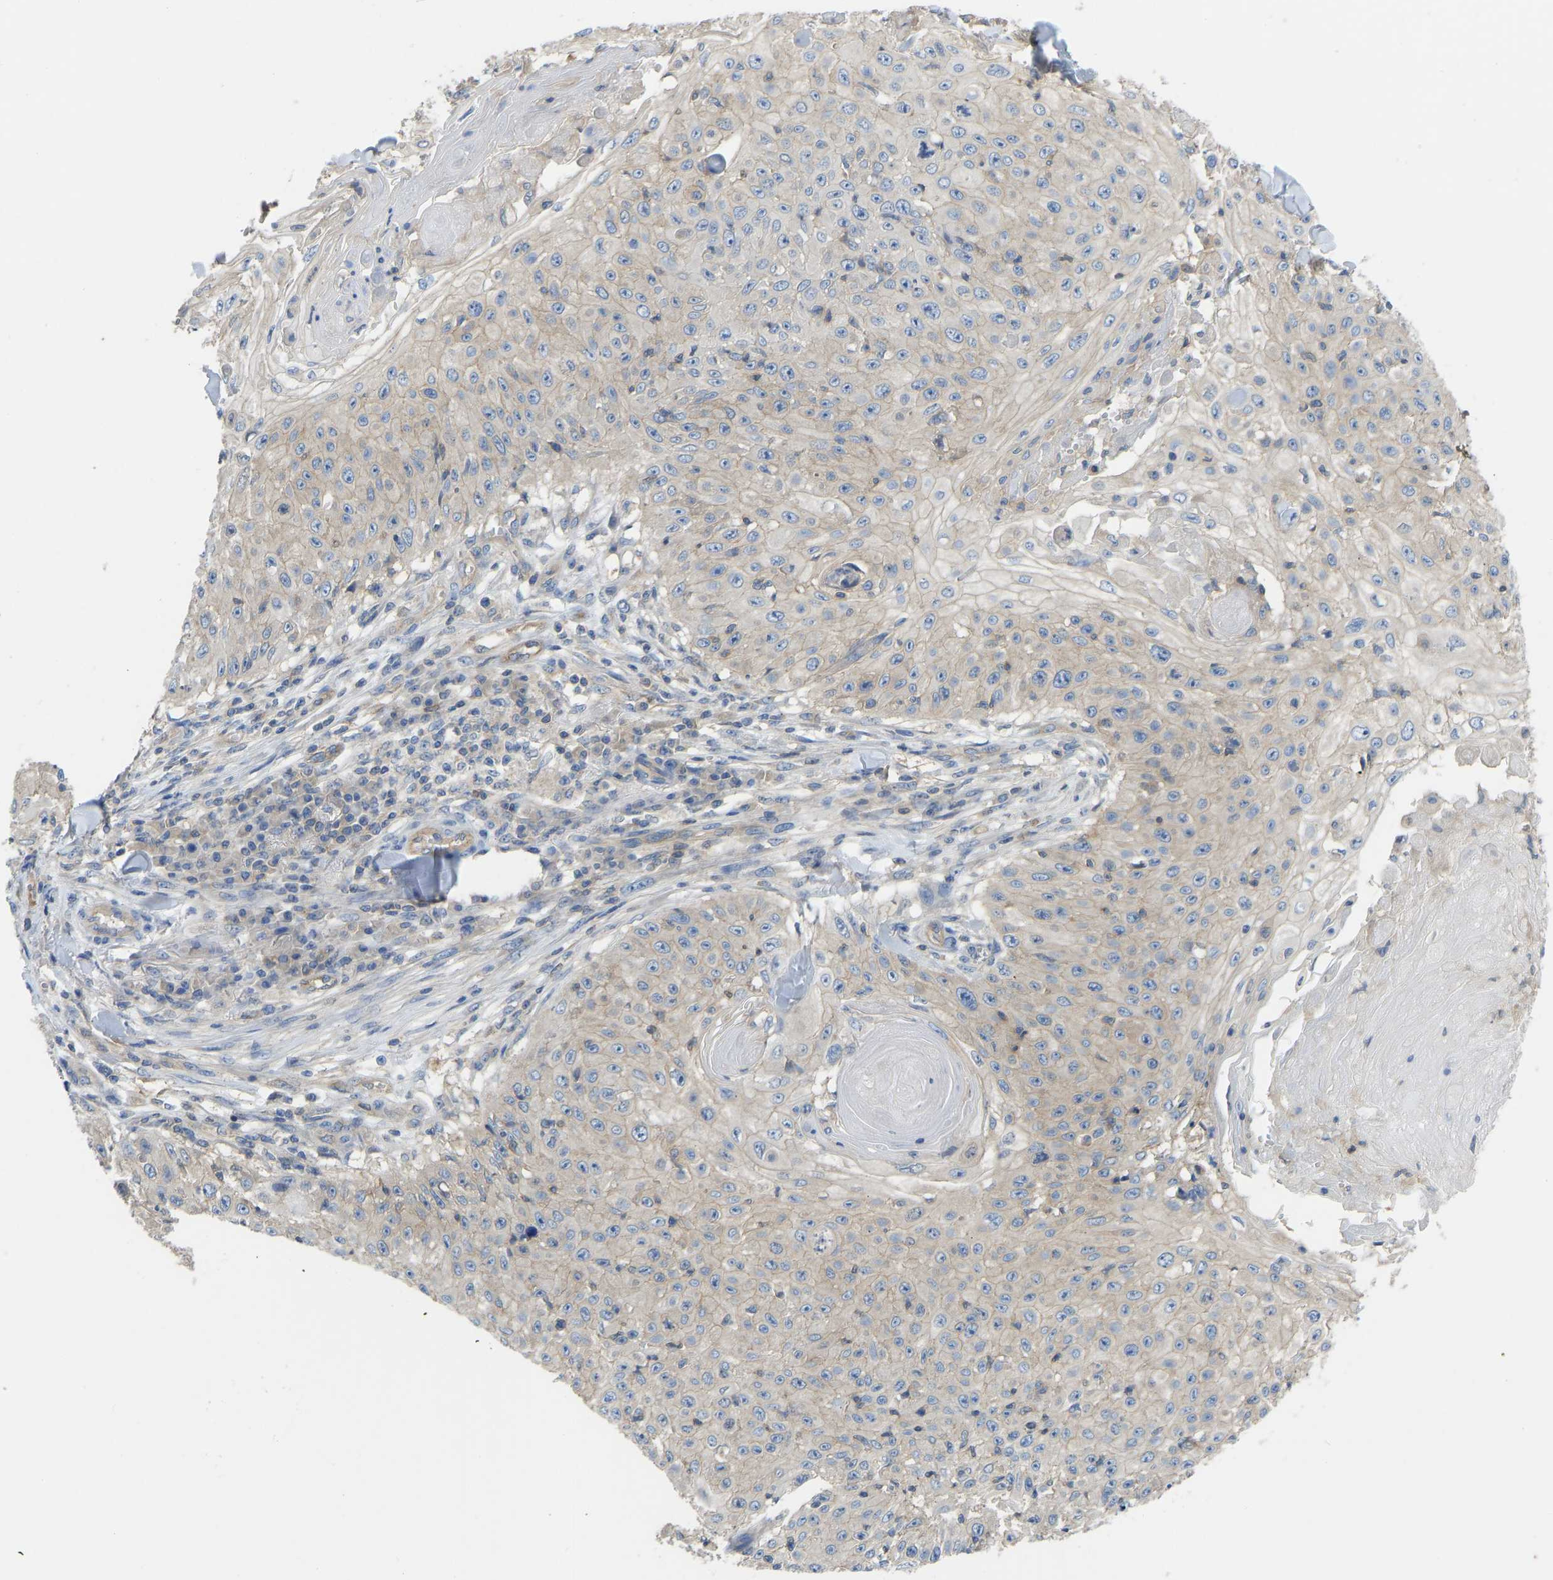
{"staining": {"intensity": "weak", "quantity": ">75%", "location": "cytoplasmic/membranous"}, "tissue": "skin cancer", "cell_type": "Tumor cells", "image_type": "cancer", "snomed": [{"axis": "morphology", "description": "Squamous cell carcinoma, NOS"}, {"axis": "topography", "description": "Skin"}], "caption": "Immunohistochemistry (IHC) photomicrograph of neoplastic tissue: human skin cancer (squamous cell carcinoma) stained using IHC displays low levels of weak protein expression localized specifically in the cytoplasmic/membranous of tumor cells, appearing as a cytoplasmic/membranous brown color.", "gene": "PPP3CA", "patient": {"sex": "male", "age": 86}}